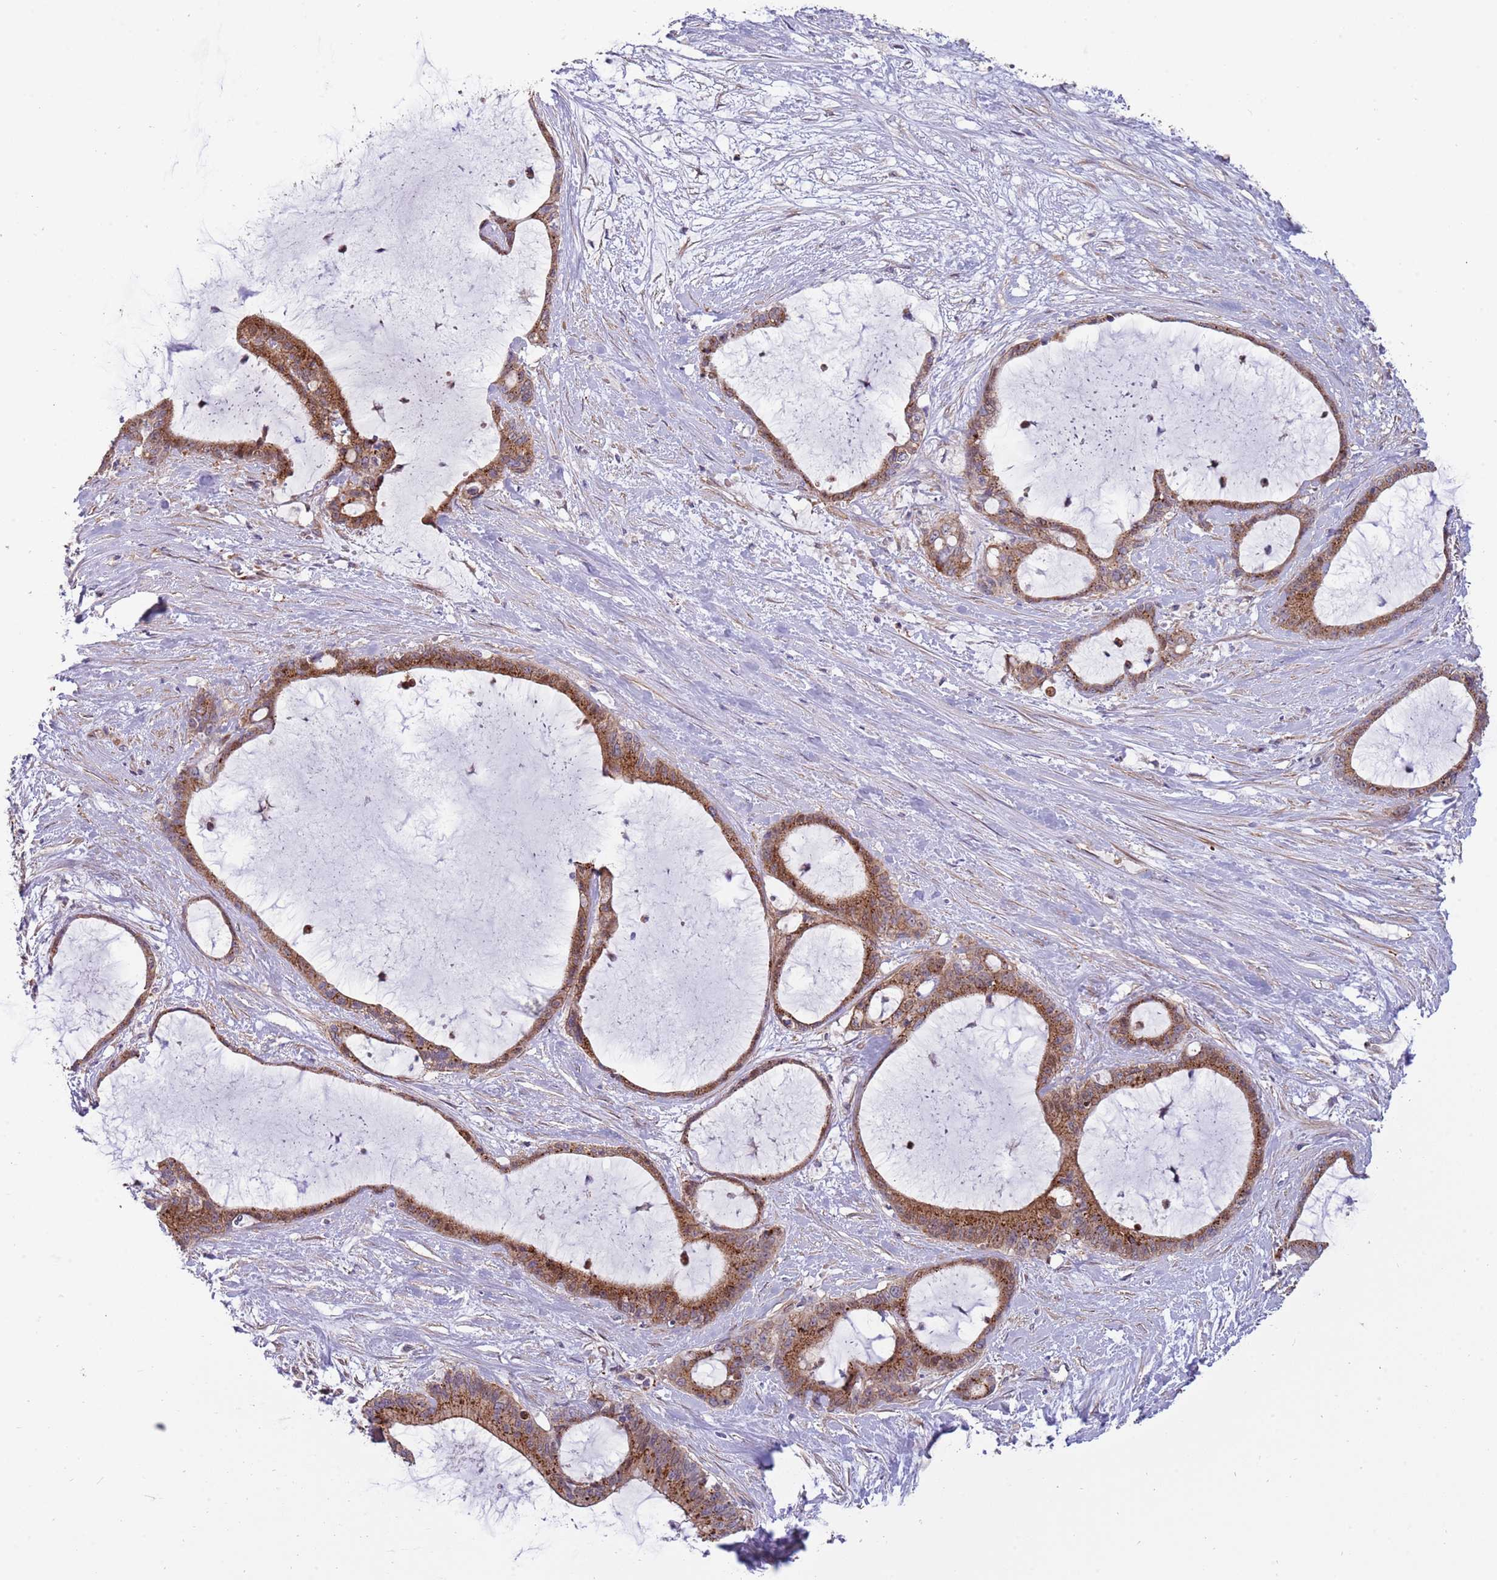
{"staining": {"intensity": "strong", "quantity": ">75%", "location": "cytoplasmic/membranous"}, "tissue": "liver cancer", "cell_type": "Tumor cells", "image_type": "cancer", "snomed": [{"axis": "morphology", "description": "Normal tissue, NOS"}, {"axis": "morphology", "description": "Cholangiocarcinoma"}, {"axis": "topography", "description": "Liver"}, {"axis": "topography", "description": "Peripheral nerve tissue"}], "caption": "Immunohistochemistry of liver cancer demonstrates high levels of strong cytoplasmic/membranous staining in about >75% of tumor cells.", "gene": "ITGB6", "patient": {"sex": "female", "age": 73}}